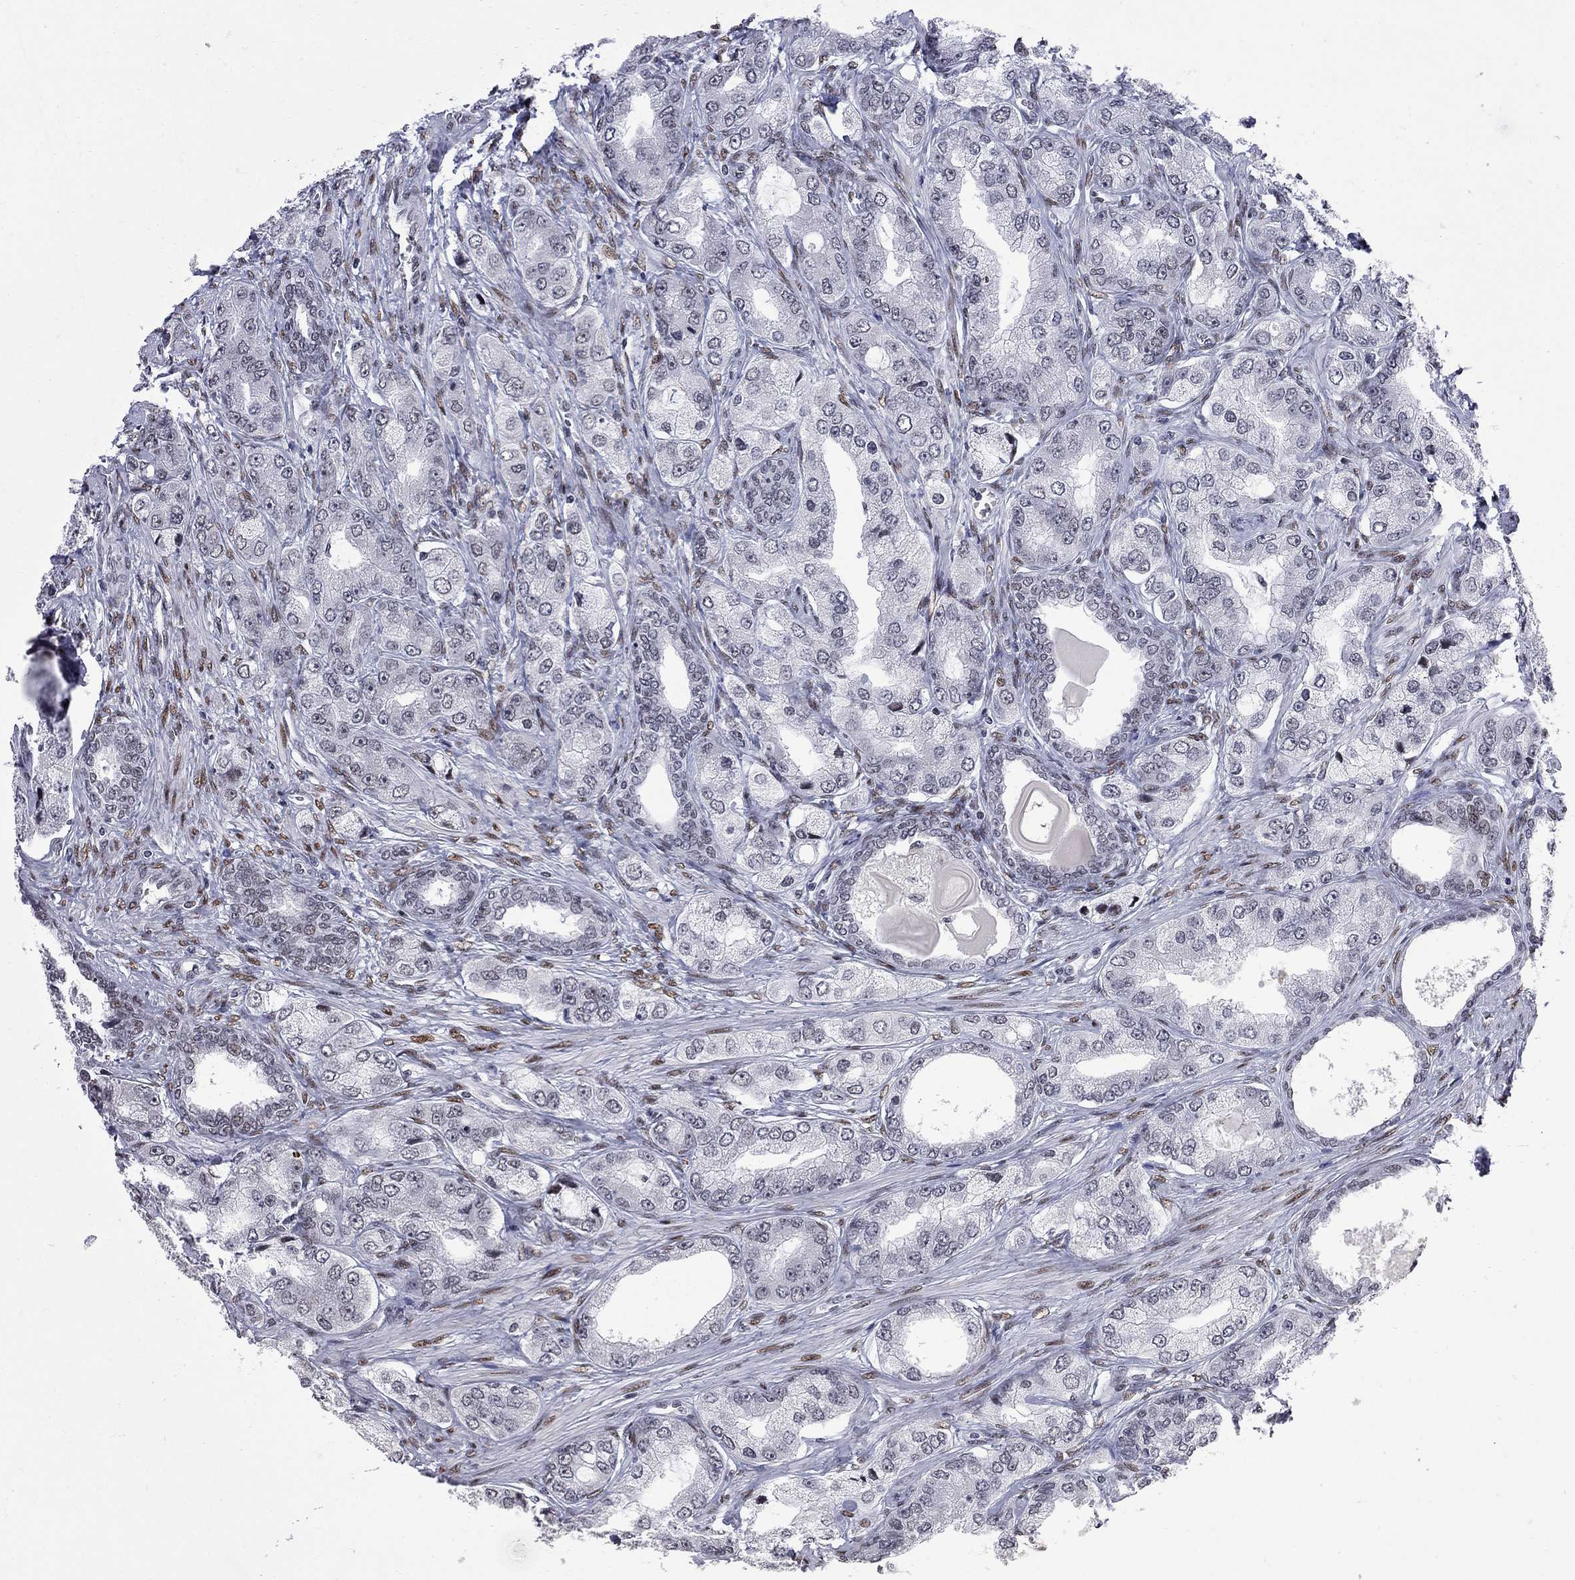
{"staining": {"intensity": "moderate", "quantity": "<25%", "location": "nuclear"}, "tissue": "prostate cancer", "cell_type": "Tumor cells", "image_type": "cancer", "snomed": [{"axis": "morphology", "description": "Adenocarcinoma, Low grade"}, {"axis": "topography", "description": "Prostate"}], "caption": "This histopathology image exhibits IHC staining of human low-grade adenocarcinoma (prostate), with low moderate nuclear expression in approximately <25% of tumor cells.", "gene": "ZBTB47", "patient": {"sex": "male", "age": 69}}